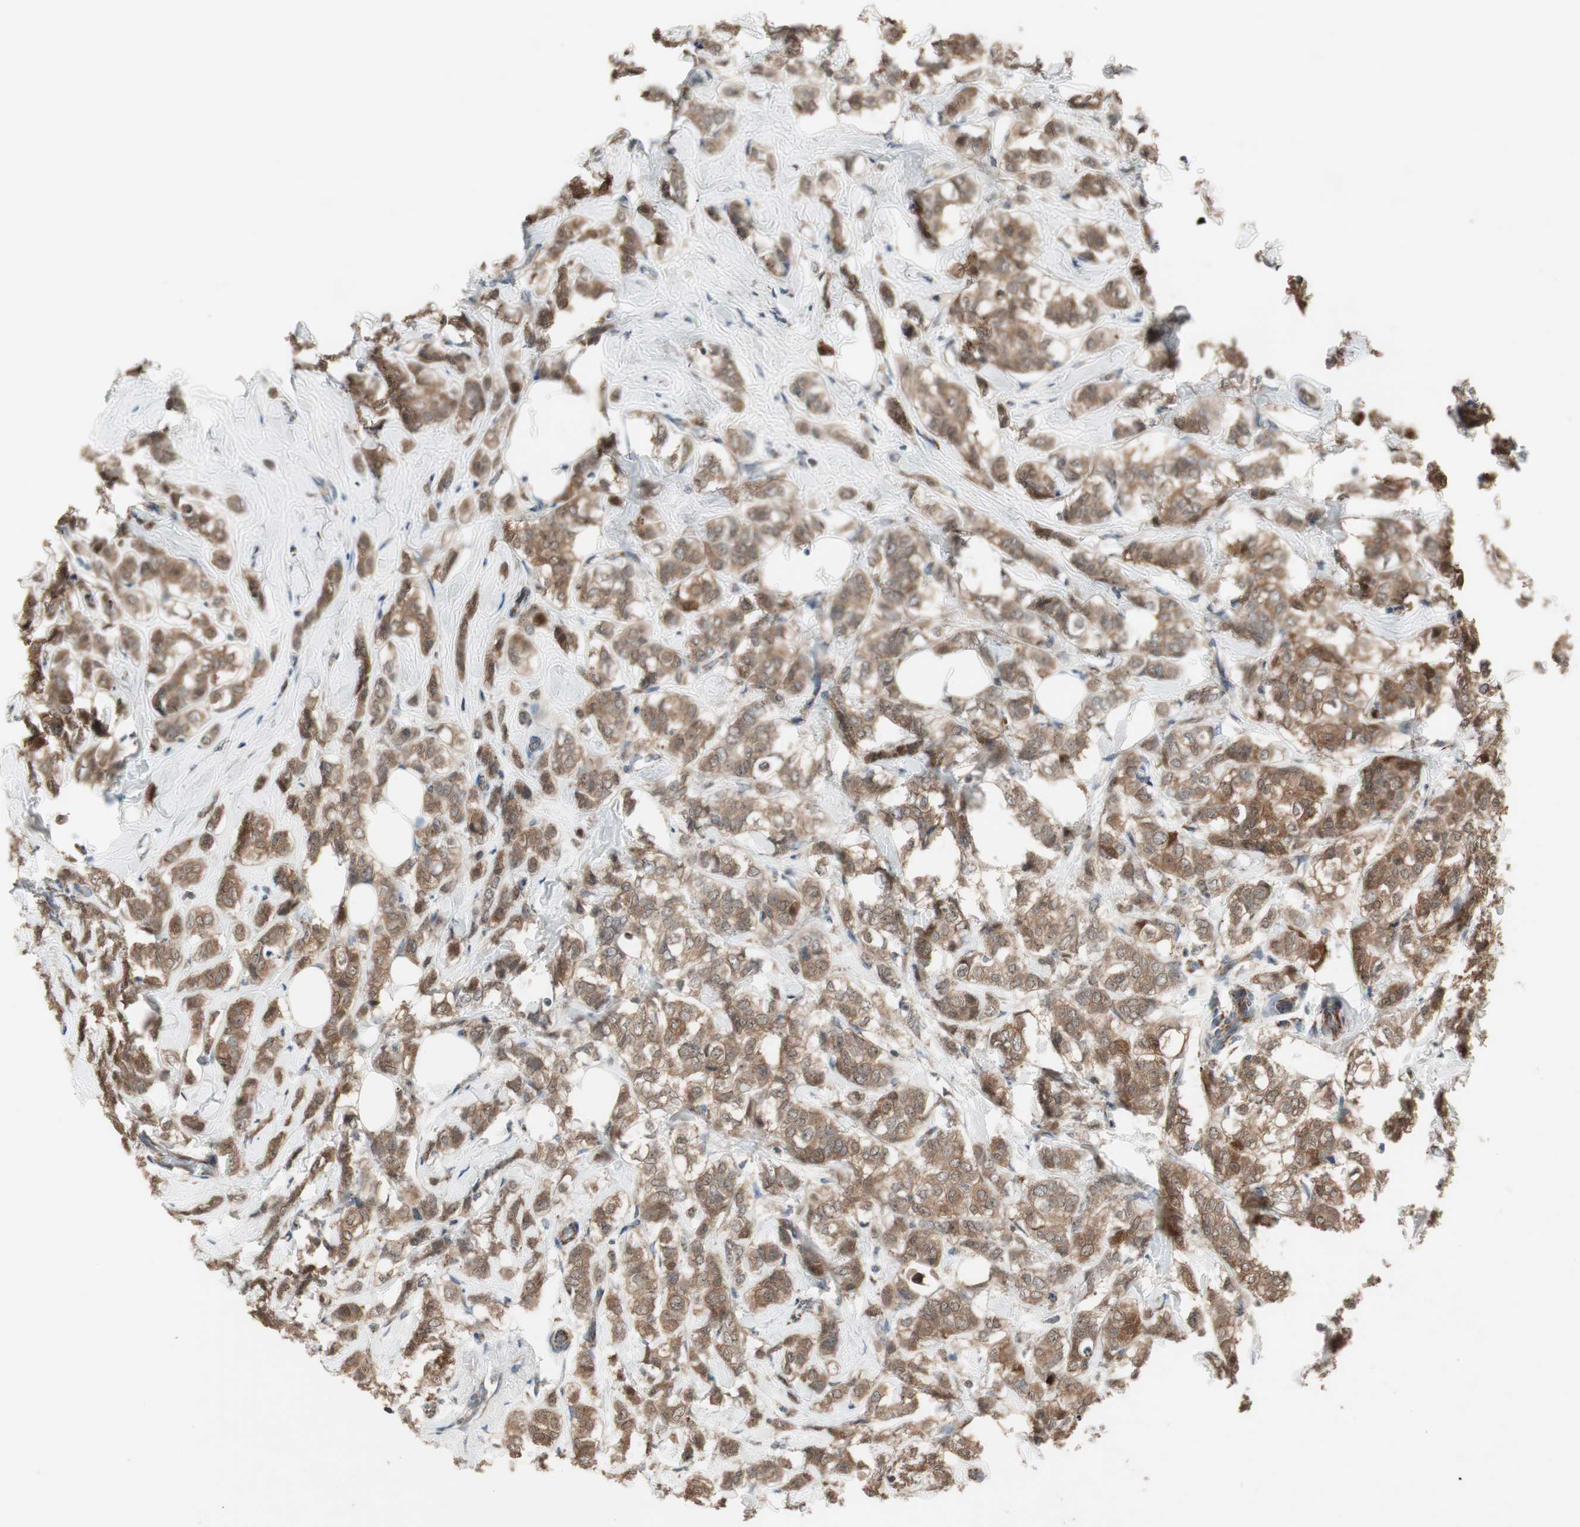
{"staining": {"intensity": "moderate", "quantity": ">75%", "location": "cytoplasmic/membranous"}, "tissue": "breast cancer", "cell_type": "Tumor cells", "image_type": "cancer", "snomed": [{"axis": "morphology", "description": "Lobular carcinoma"}, {"axis": "topography", "description": "Breast"}], "caption": "Immunohistochemical staining of human lobular carcinoma (breast) shows medium levels of moderate cytoplasmic/membranous protein positivity in about >75% of tumor cells.", "gene": "CPT1A", "patient": {"sex": "female", "age": 60}}